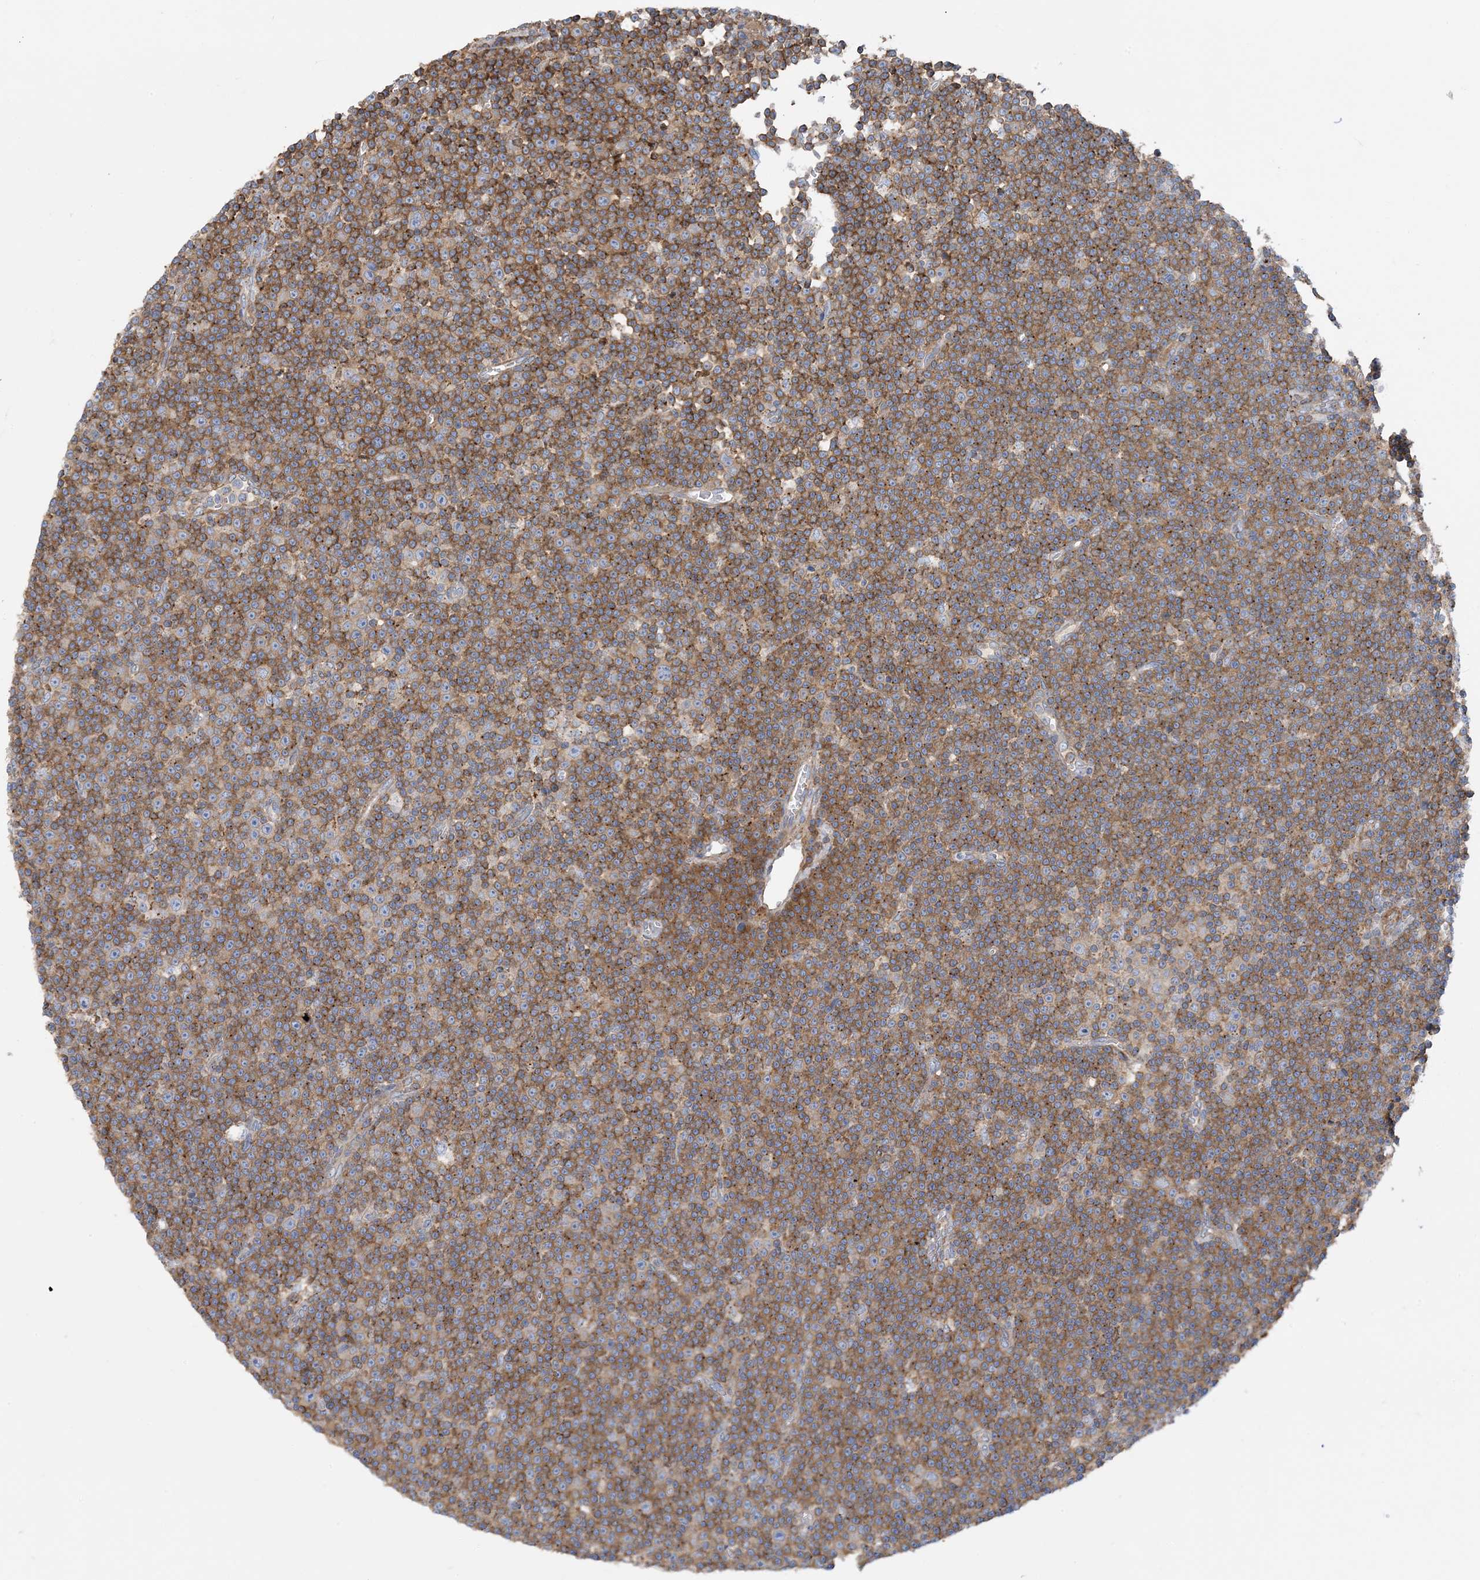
{"staining": {"intensity": "moderate", "quantity": ">75%", "location": "cytoplasmic/membranous"}, "tissue": "lymphoma", "cell_type": "Tumor cells", "image_type": "cancer", "snomed": [{"axis": "morphology", "description": "Malignant lymphoma, non-Hodgkin's type, Low grade"}, {"axis": "topography", "description": "Lymph node"}], "caption": "The photomicrograph displays immunohistochemical staining of malignant lymphoma, non-Hodgkin's type (low-grade). There is moderate cytoplasmic/membranous expression is appreciated in approximately >75% of tumor cells. (Stains: DAB (3,3'-diaminobenzidine) in brown, nuclei in blue, Microscopy: brightfield microscopy at high magnification).", "gene": "CALHM5", "patient": {"sex": "female", "age": 67}}